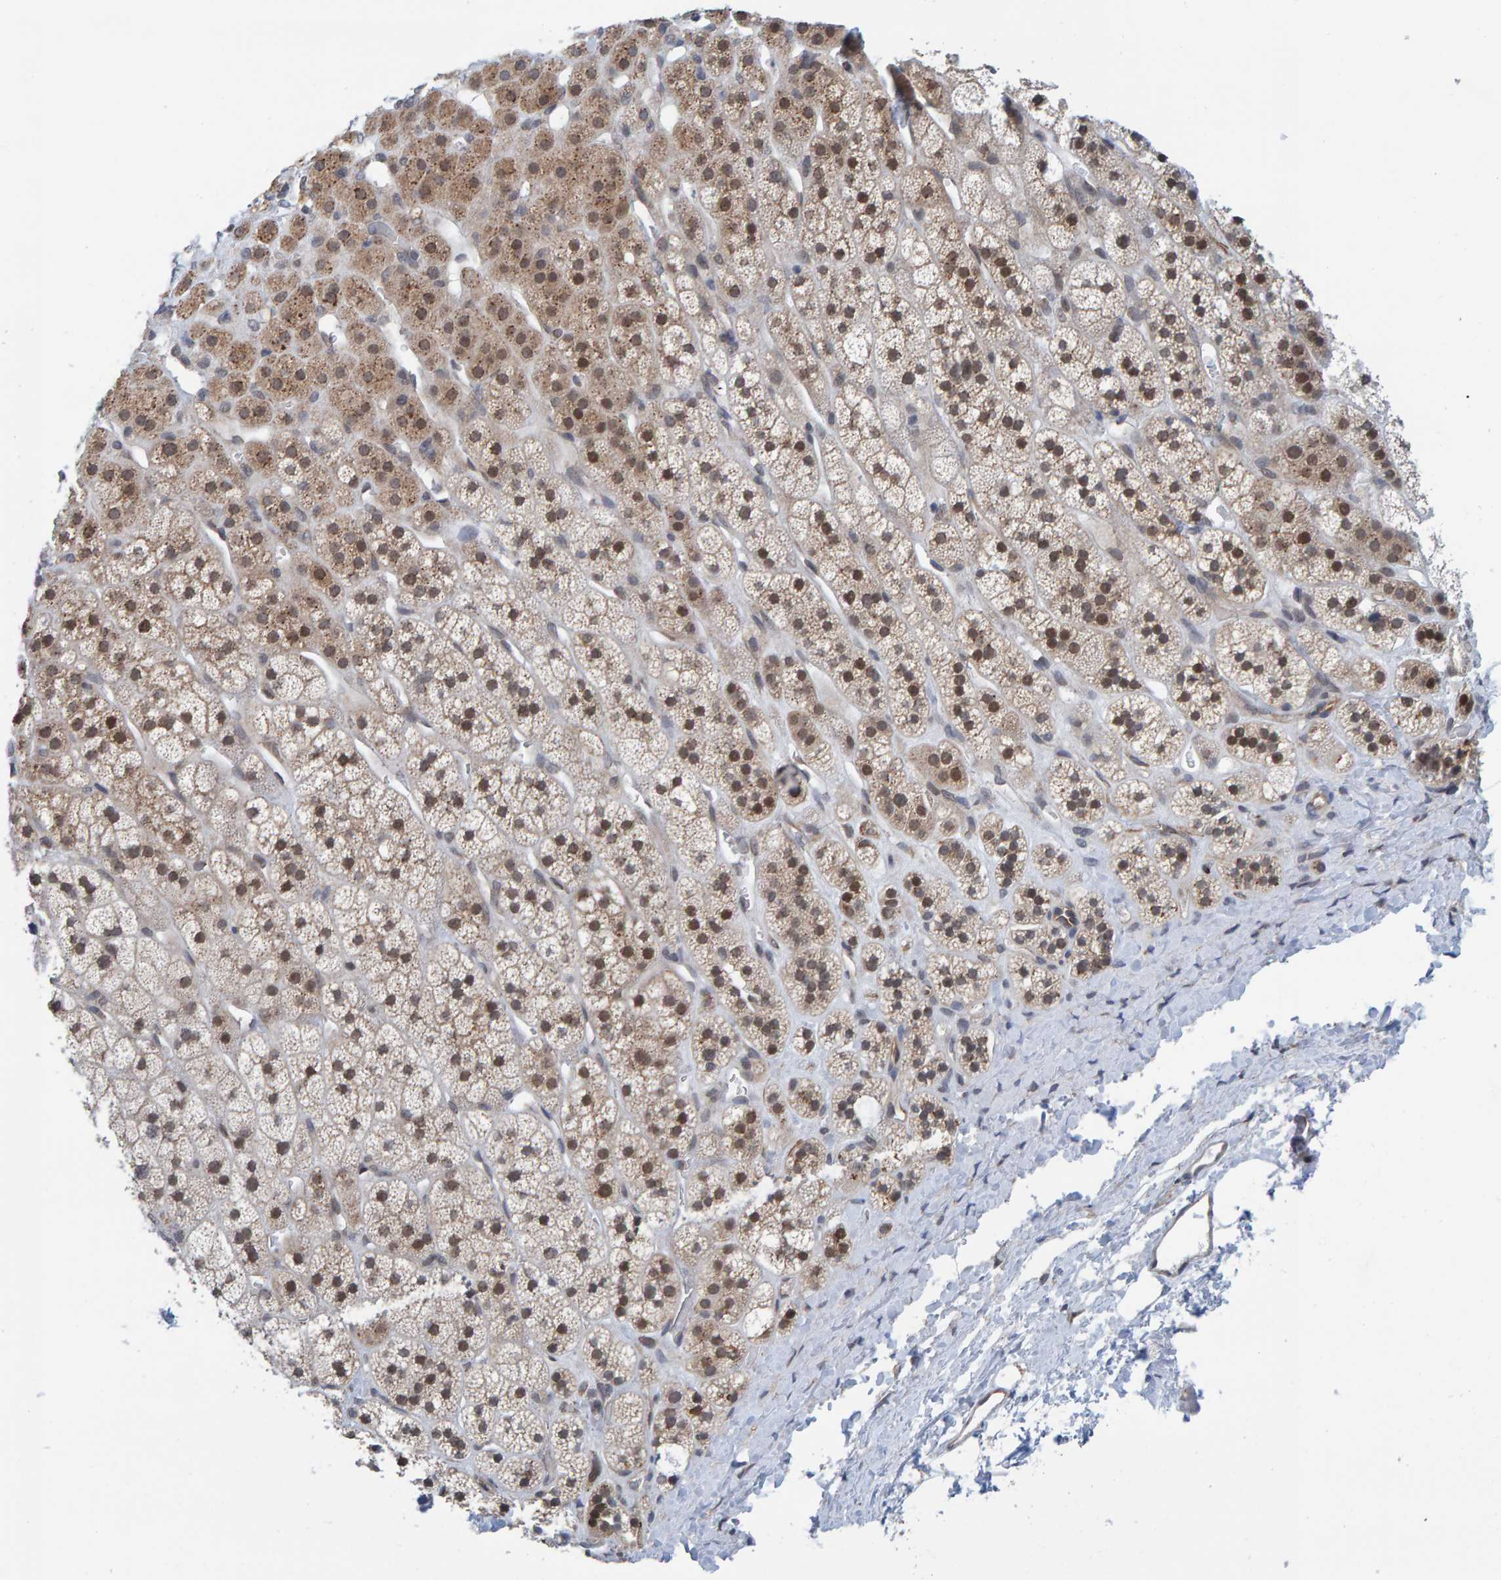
{"staining": {"intensity": "moderate", "quantity": ">75%", "location": "cytoplasmic/membranous"}, "tissue": "adrenal gland", "cell_type": "Glandular cells", "image_type": "normal", "snomed": [{"axis": "morphology", "description": "Normal tissue, NOS"}, {"axis": "topography", "description": "Adrenal gland"}], "caption": "Protein staining of normal adrenal gland reveals moderate cytoplasmic/membranous positivity in about >75% of glandular cells. The staining was performed using DAB to visualize the protein expression in brown, while the nuclei were stained in blue with hematoxylin (Magnification: 20x).", "gene": "SCRN2", "patient": {"sex": "male", "age": 56}}